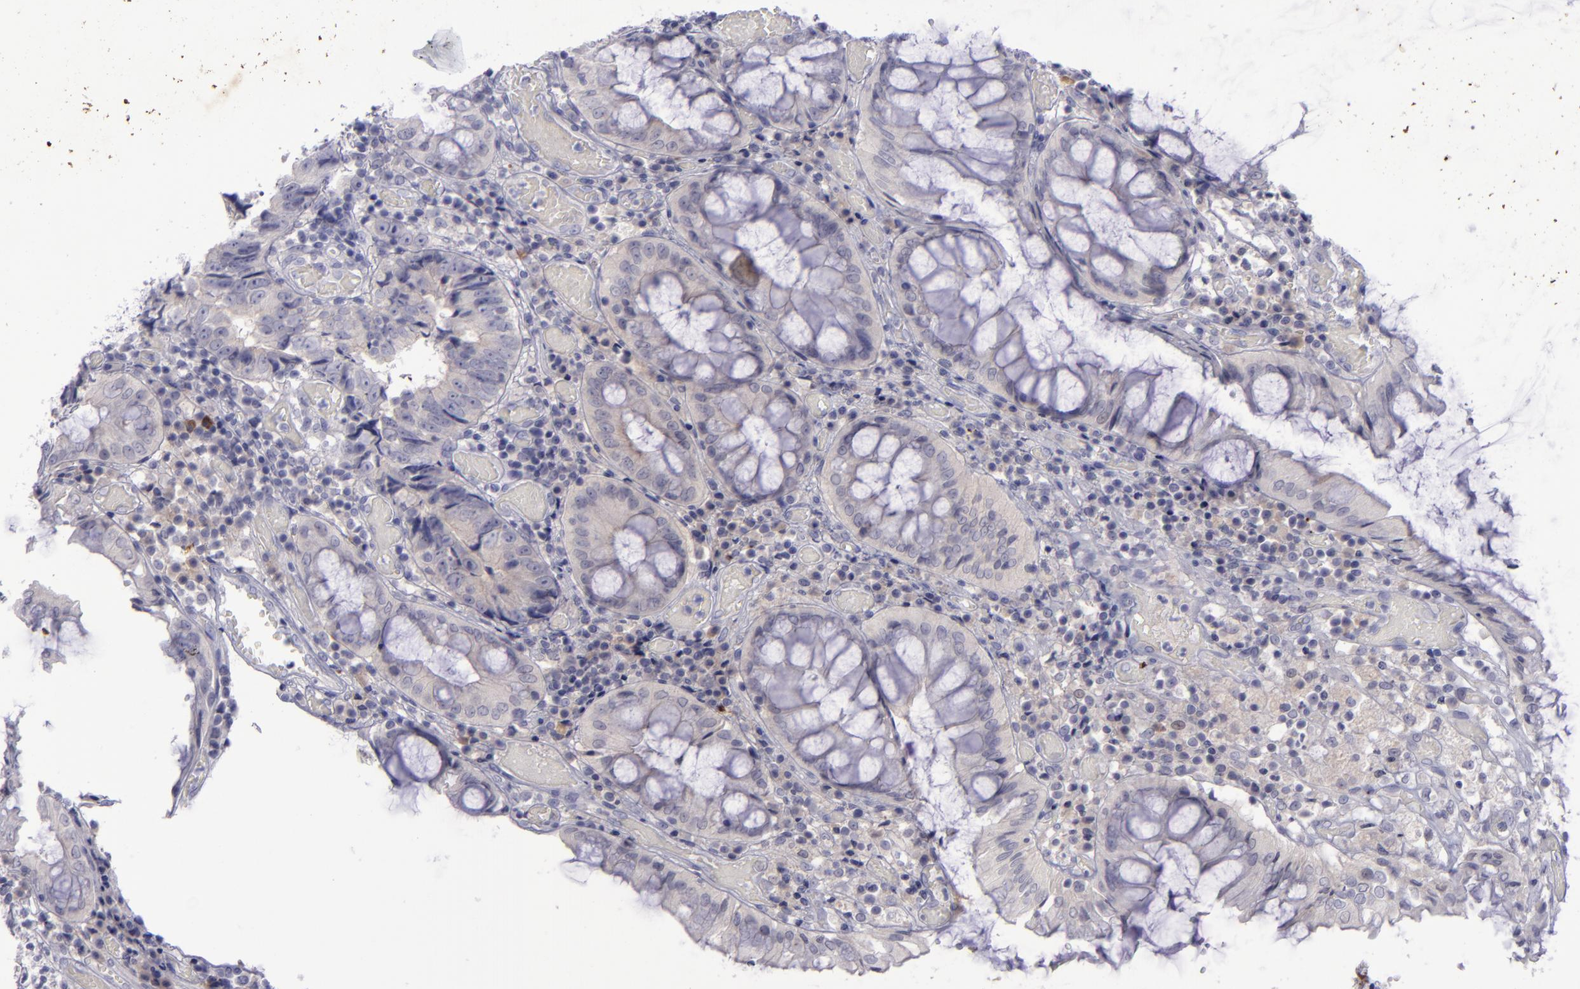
{"staining": {"intensity": "negative", "quantity": "none", "location": "none"}, "tissue": "colorectal cancer", "cell_type": "Tumor cells", "image_type": "cancer", "snomed": [{"axis": "morphology", "description": "Adenocarcinoma, NOS"}, {"axis": "topography", "description": "Rectum"}], "caption": "Immunohistochemistry (IHC) of colorectal adenocarcinoma exhibits no positivity in tumor cells. (Stains: DAB (3,3'-diaminobenzidine) IHC with hematoxylin counter stain, Microscopy: brightfield microscopy at high magnification).", "gene": "EVPL", "patient": {"sex": "female", "age": 98}}